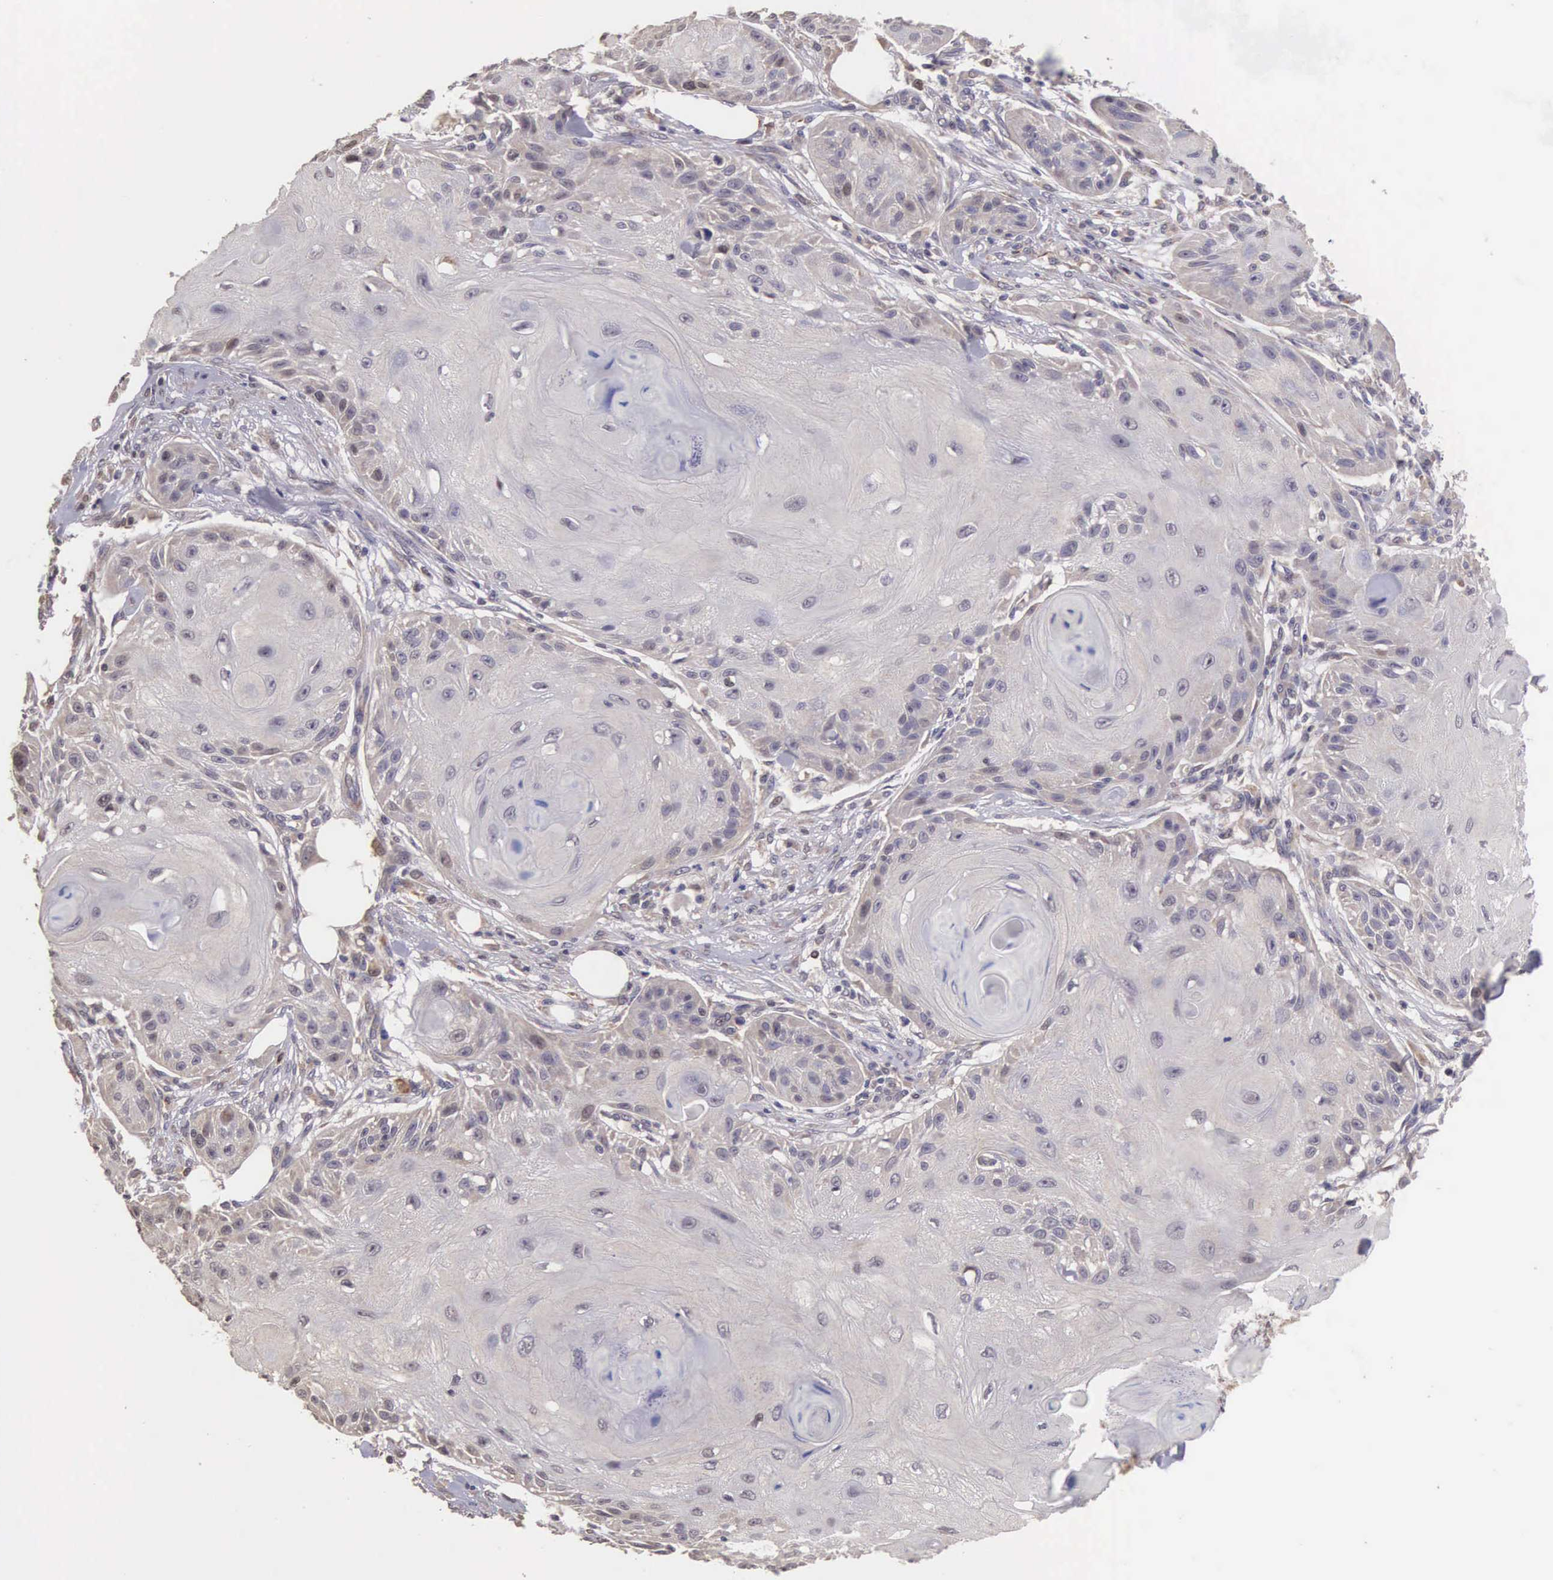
{"staining": {"intensity": "weak", "quantity": "<25%", "location": "cytoplasmic/membranous,nuclear"}, "tissue": "skin cancer", "cell_type": "Tumor cells", "image_type": "cancer", "snomed": [{"axis": "morphology", "description": "Squamous cell carcinoma, NOS"}, {"axis": "topography", "description": "Skin"}], "caption": "An immunohistochemistry micrograph of skin squamous cell carcinoma is shown. There is no staining in tumor cells of skin squamous cell carcinoma.", "gene": "CDC45", "patient": {"sex": "female", "age": 88}}